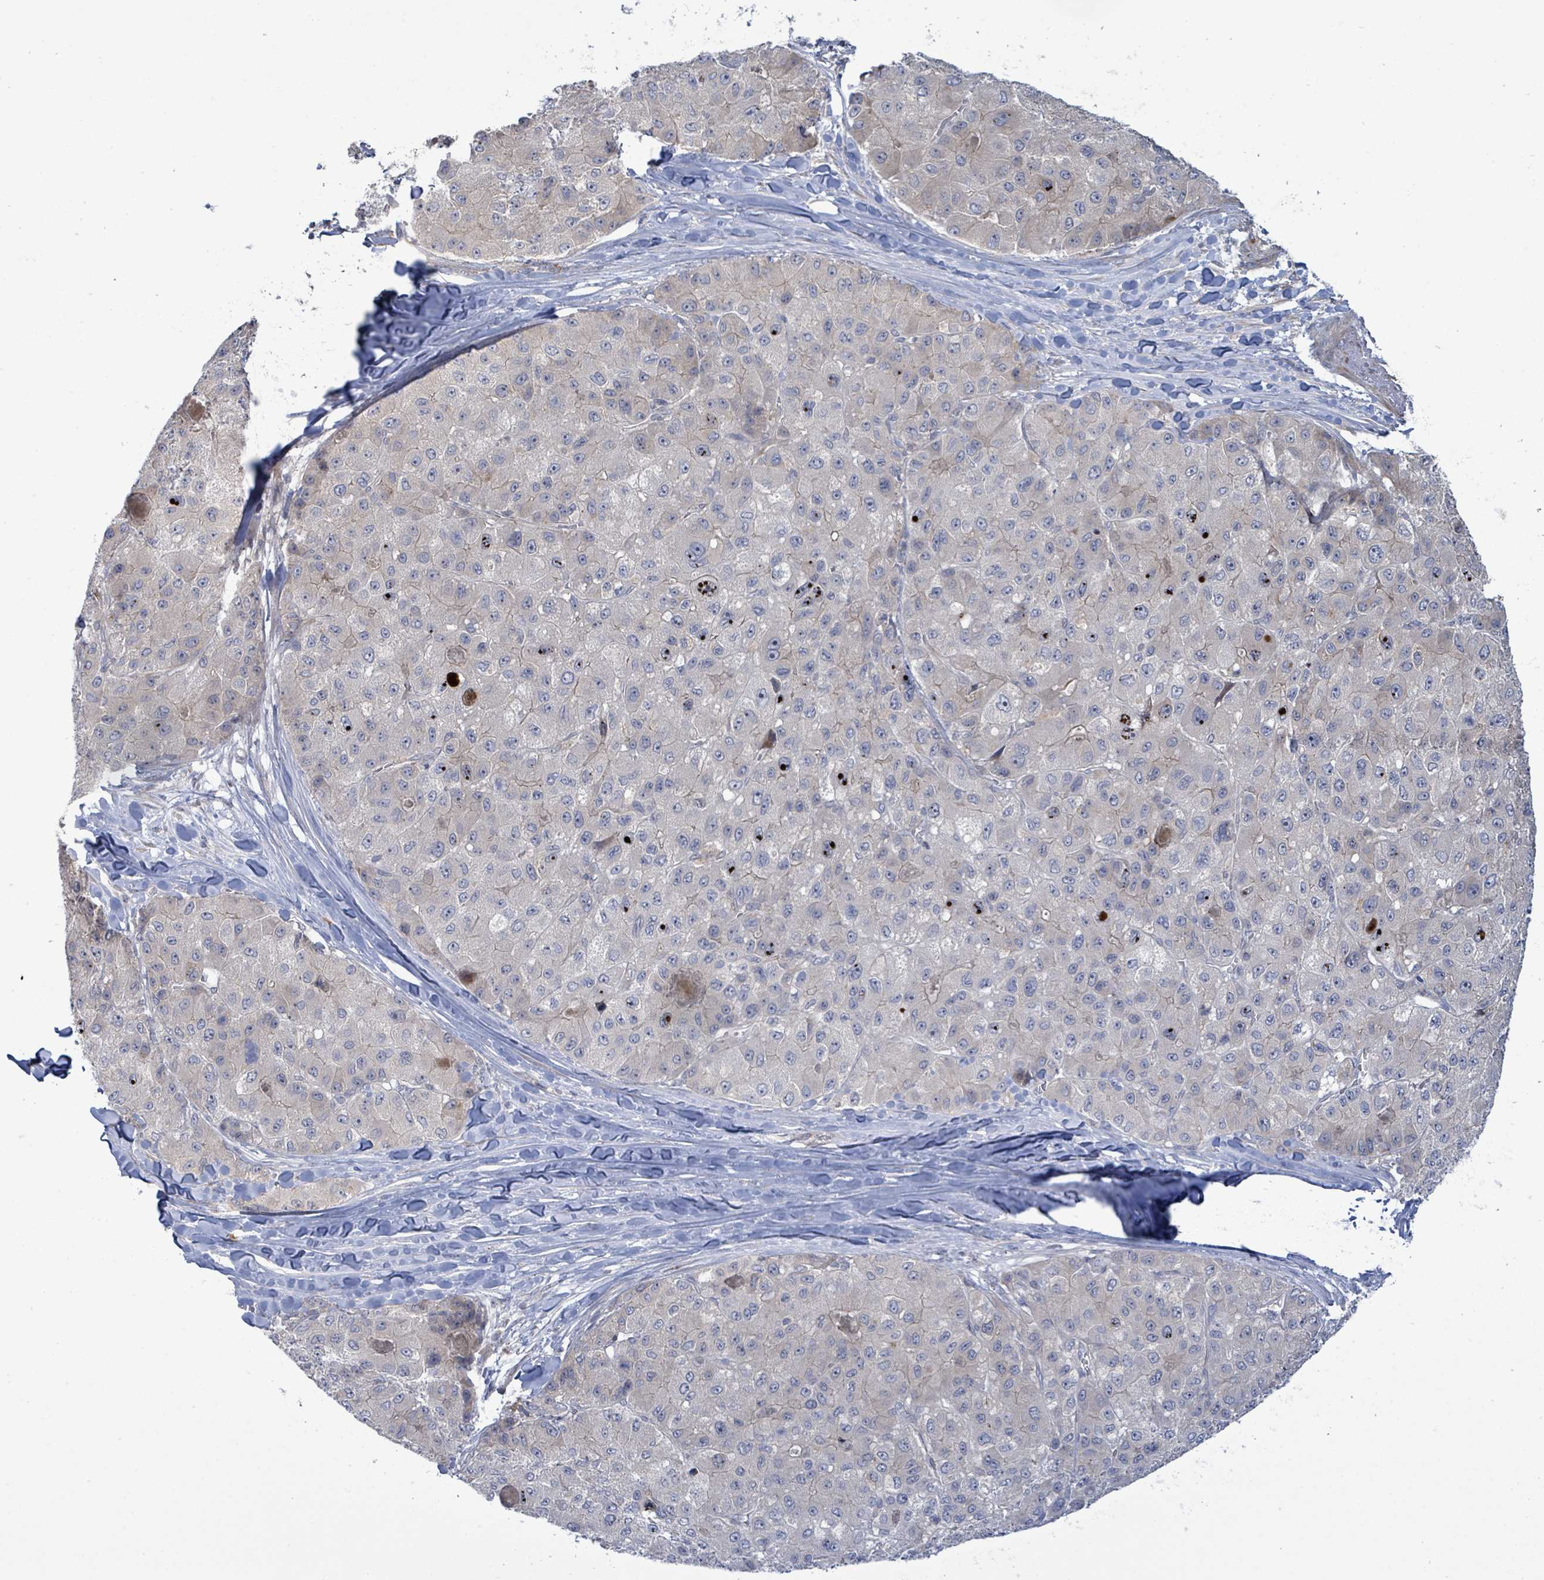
{"staining": {"intensity": "moderate", "quantity": "<25%", "location": "nuclear"}, "tissue": "liver cancer", "cell_type": "Tumor cells", "image_type": "cancer", "snomed": [{"axis": "morphology", "description": "Carcinoma, Hepatocellular, NOS"}, {"axis": "topography", "description": "Liver"}], "caption": "This photomicrograph reveals immunohistochemistry (IHC) staining of human liver cancer, with low moderate nuclear expression in about <25% of tumor cells.", "gene": "SLIT3", "patient": {"sex": "male", "age": 80}}